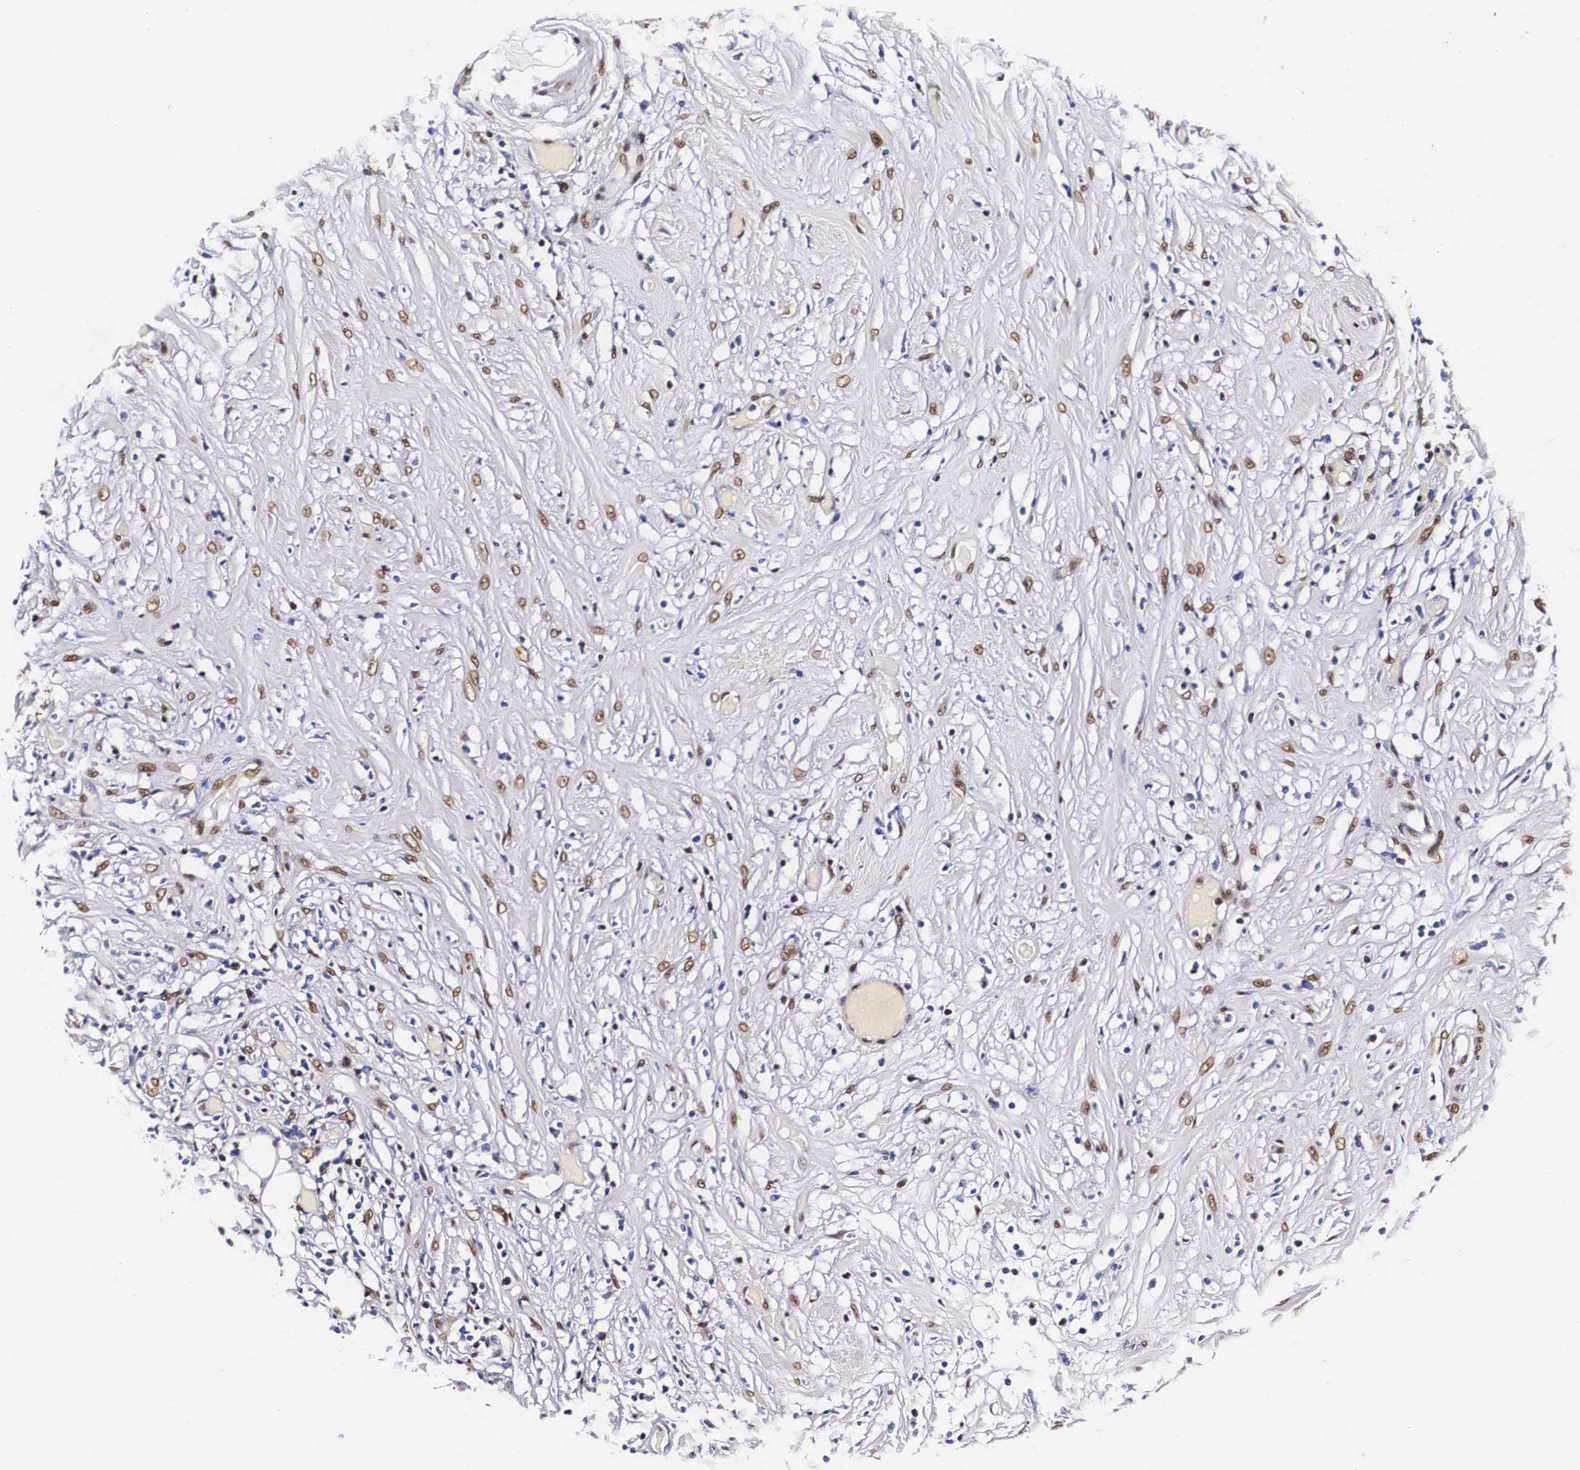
{"staining": {"intensity": "weak", "quantity": "25%-75%", "location": "nuclear"}, "tissue": "lymphoma", "cell_type": "Tumor cells", "image_type": "cancer", "snomed": [{"axis": "morphology", "description": "Malignant lymphoma, non-Hodgkin's type, High grade"}, {"axis": "topography", "description": "Colon"}], "caption": "The immunohistochemical stain shows weak nuclear staining in tumor cells of lymphoma tissue. The staining was performed using DAB (3,3'-diaminobenzidine) to visualize the protein expression in brown, while the nuclei were stained in blue with hematoxylin (Magnification: 20x).", "gene": "PABPN1", "patient": {"sex": "male", "age": 82}}